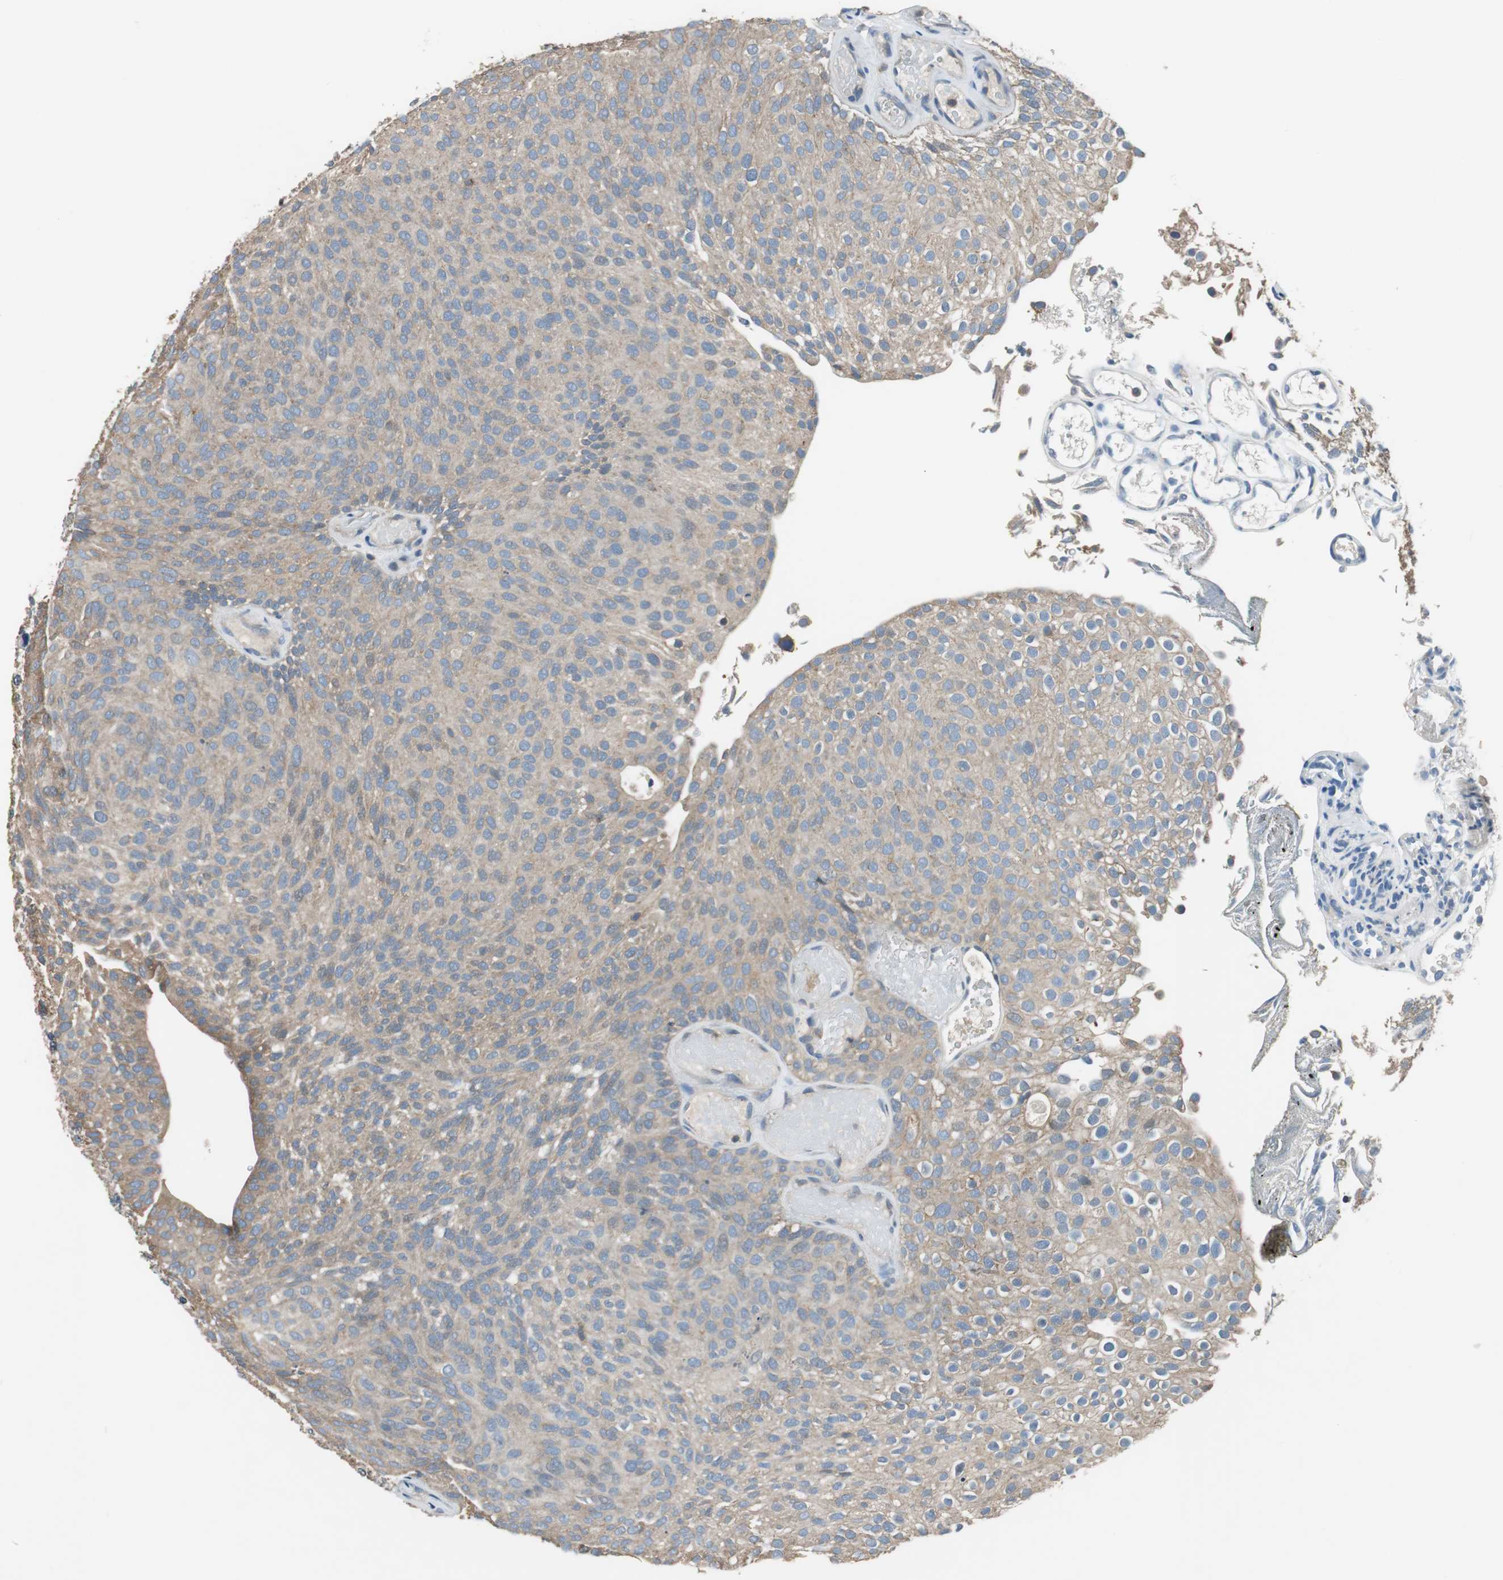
{"staining": {"intensity": "weak", "quantity": ">75%", "location": "cytoplasmic/membranous"}, "tissue": "urothelial cancer", "cell_type": "Tumor cells", "image_type": "cancer", "snomed": [{"axis": "morphology", "description": "Urothelial carcinoma, Low grade"}, {"axis": "topography", "description": "Urinary bladder"}], "caption": "IHC of urothelial cancer reveals low levels of weak cytoplasmic/membranous positivity in about >75% of tumor cells. The staining is performed using DAB (3,3'-diaminobenzidine) brown chromogen to label protein expression. The nuclei are counter-stained blue using hematoxylin.", "gene": "PRKCA", "patient": {"sex": "male", "age": 78}}